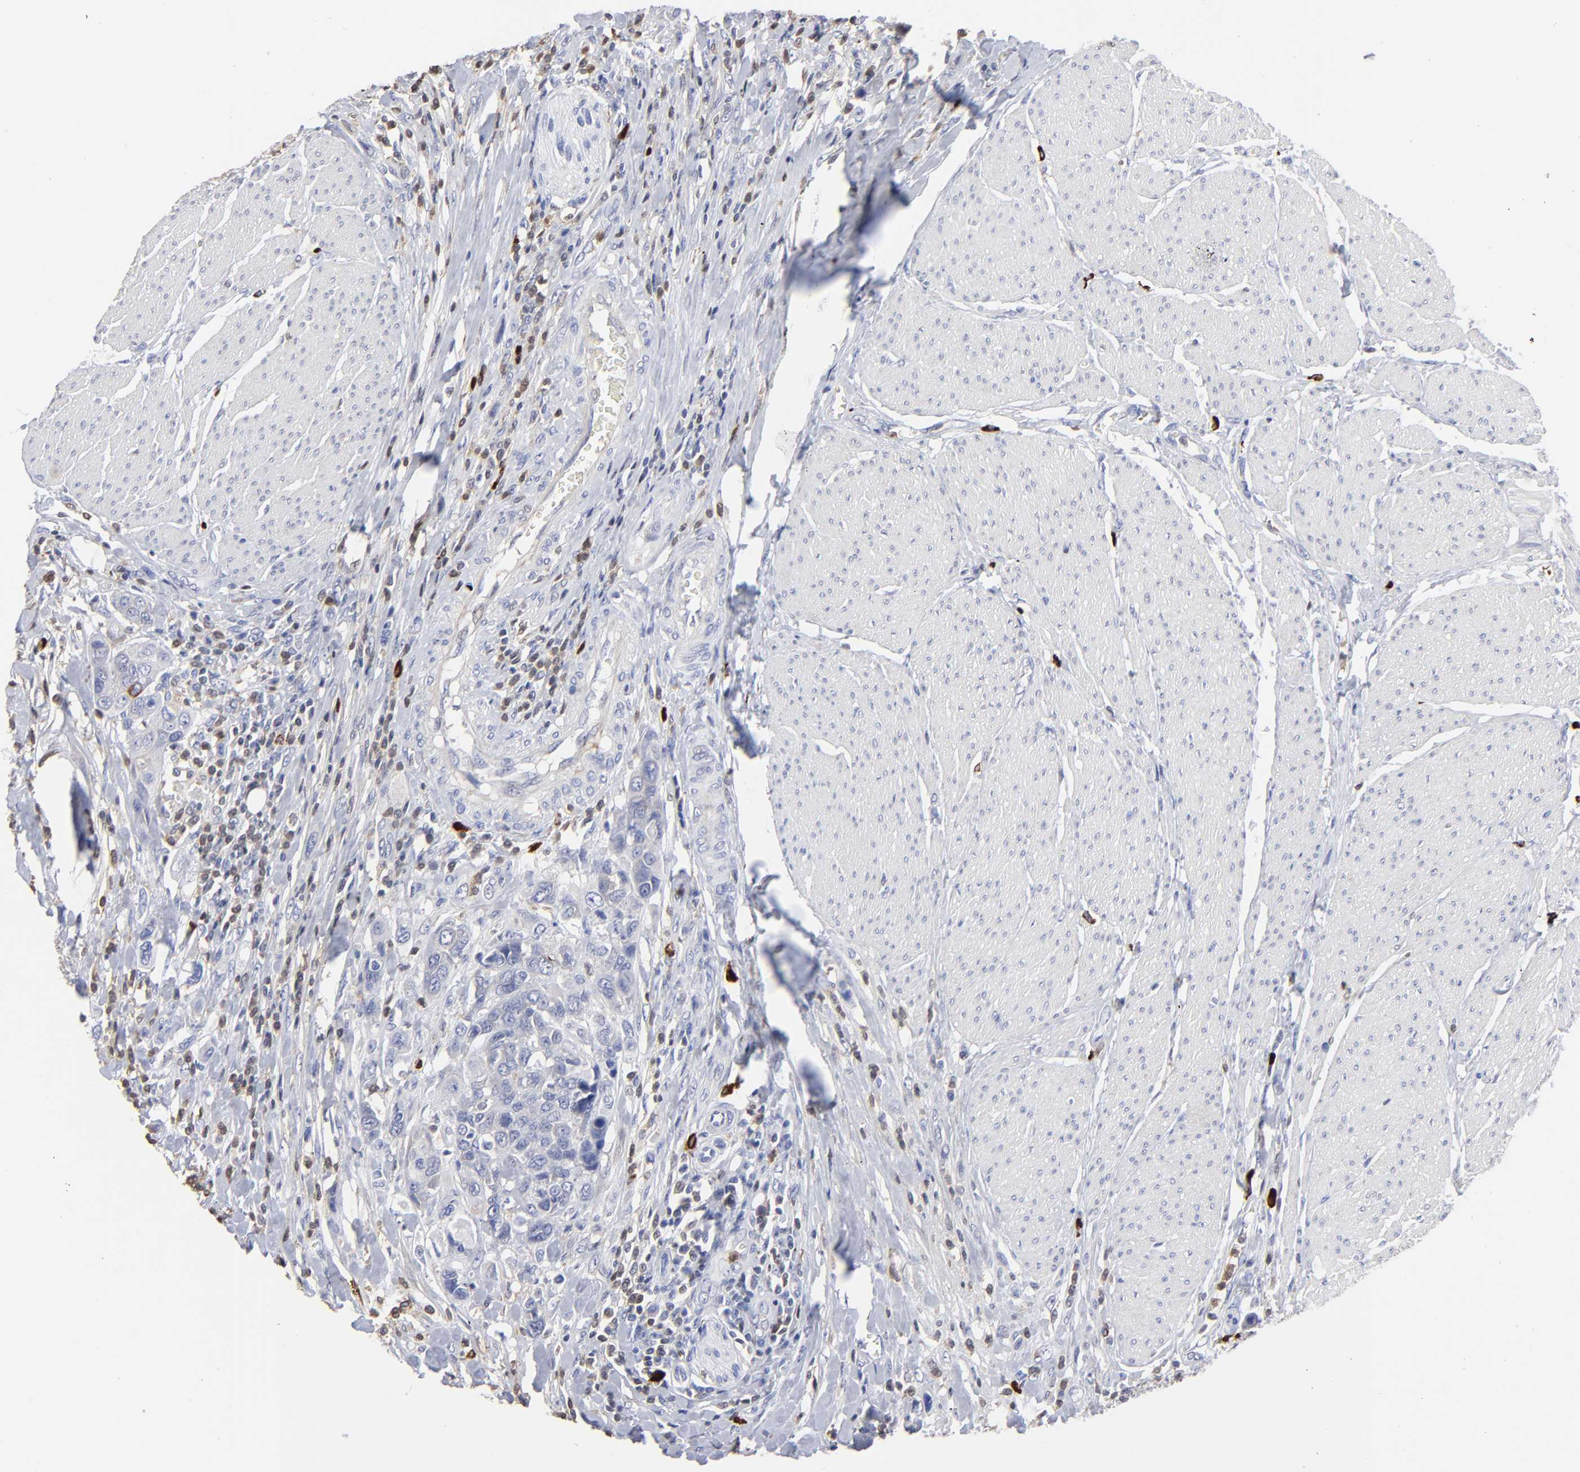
{"staining": {"intensity": "negative", "quantity": "none", "location": "none"}, "tissue": "urothelial cancer", "cell_type": "Tumor cells", "image_type": "cancer", "snomed": [{"axis": "morphology", "description": "Urothelial carcinoma, High grade"}, {"axis": "topography", "description": "Urinary bladder"}], "caption": "The image reveals no significant staining in tumor cells of urothelial carcinoma (high-grade).", "gene": "TBXT", "patient": {"sex": "male", "age": 50}}